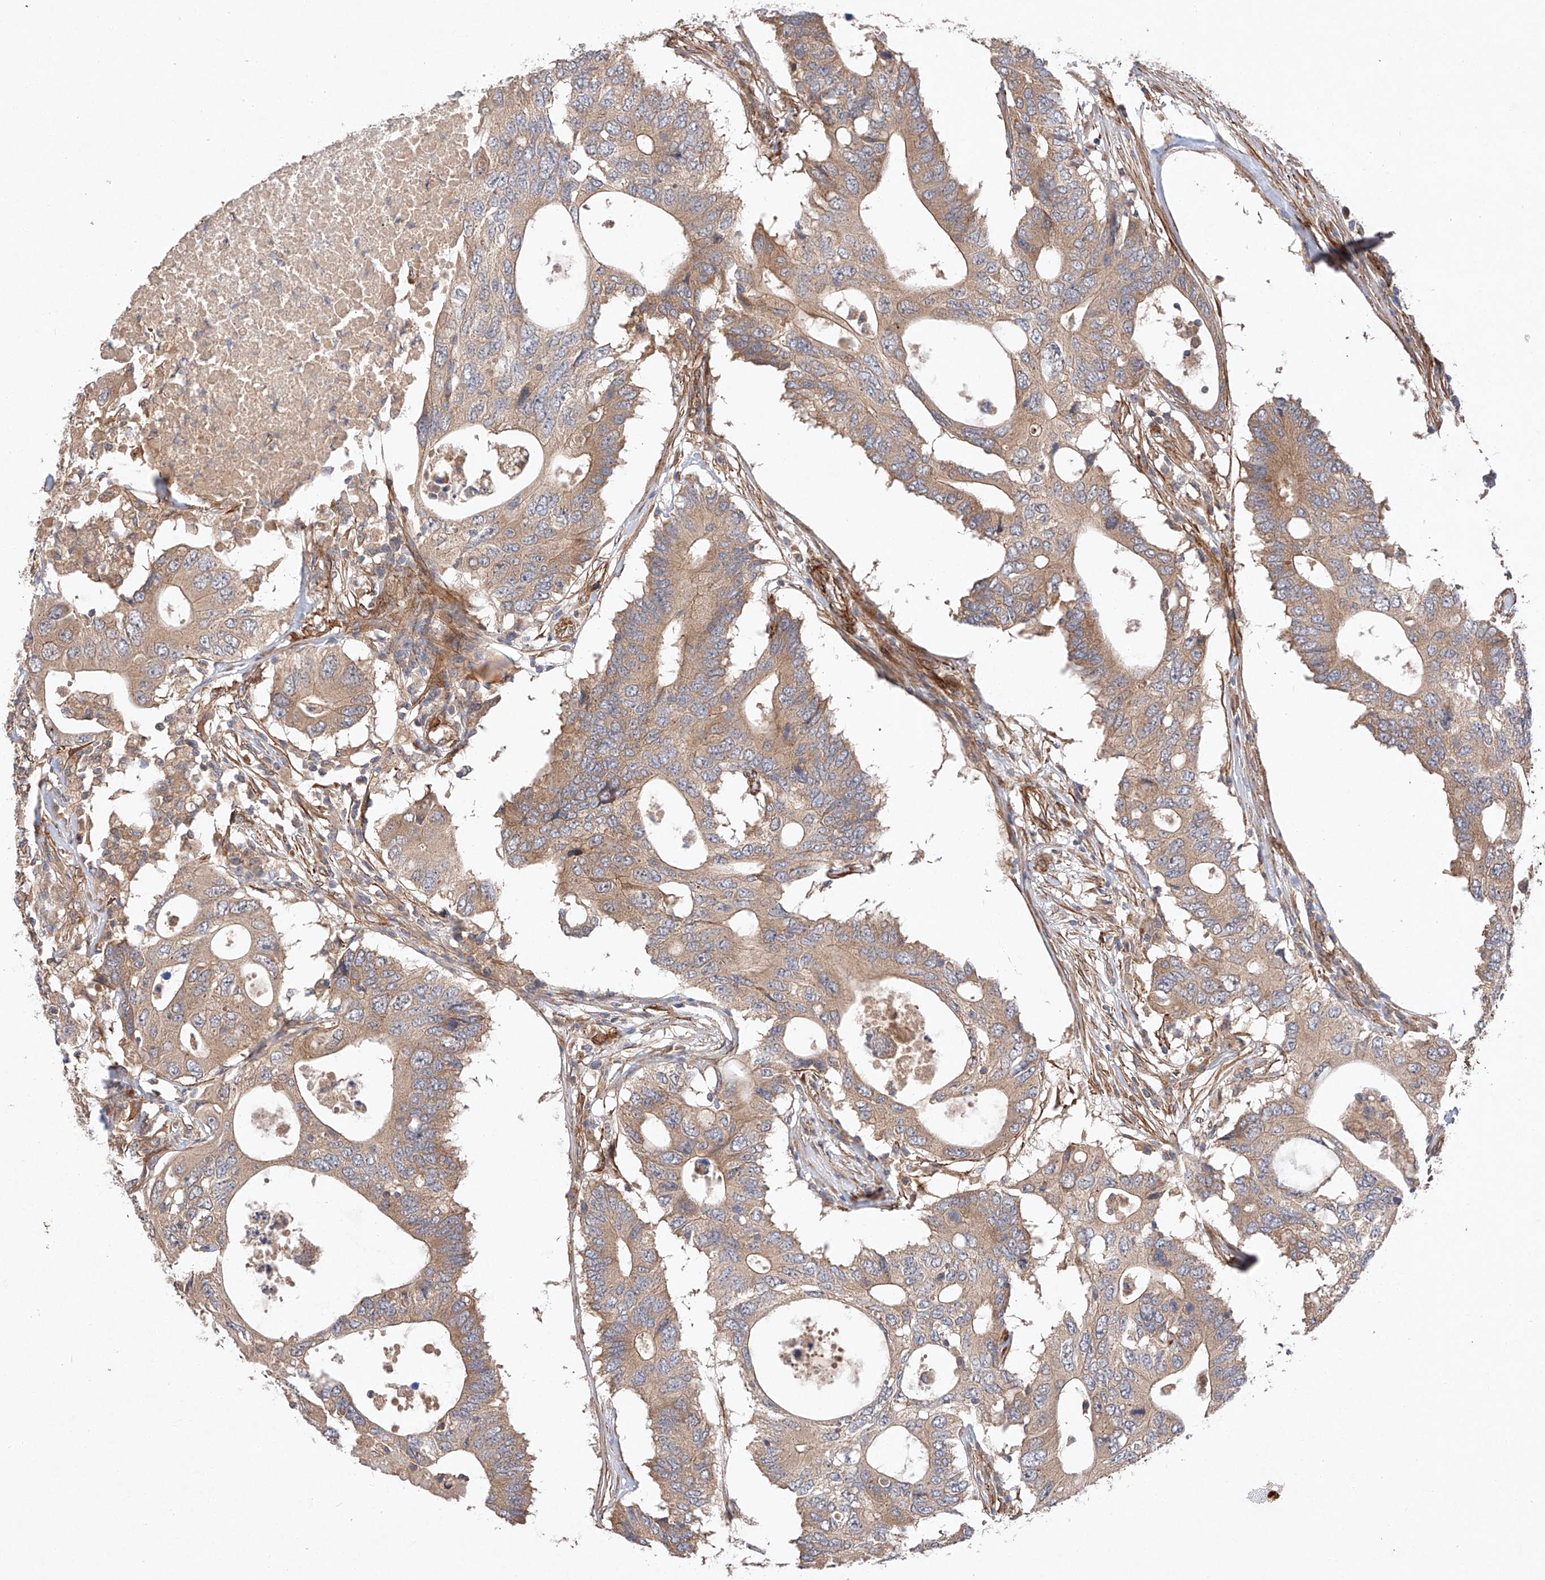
{"staining": {"intensity": "moderate", "quantity": ">75%", "location": "cytoplasmic/membranous"}, "tissue": "colorectal cancer", "cell_type": "Tumor cells", "image_type": "cancer", "snomed": [{"axis": "morphology", "description": "Adenocarcinoma, NOS"}, {"axis": "topography", "description": "Colon"}], "caption": "Tumor cells exhibit moderate cytoplasmic/membranous staining in approximately >75% of cells in adenocarcinoma (colorectal).", "gene": "RAB23", "patient": {"sex": "male", "age": 71}}